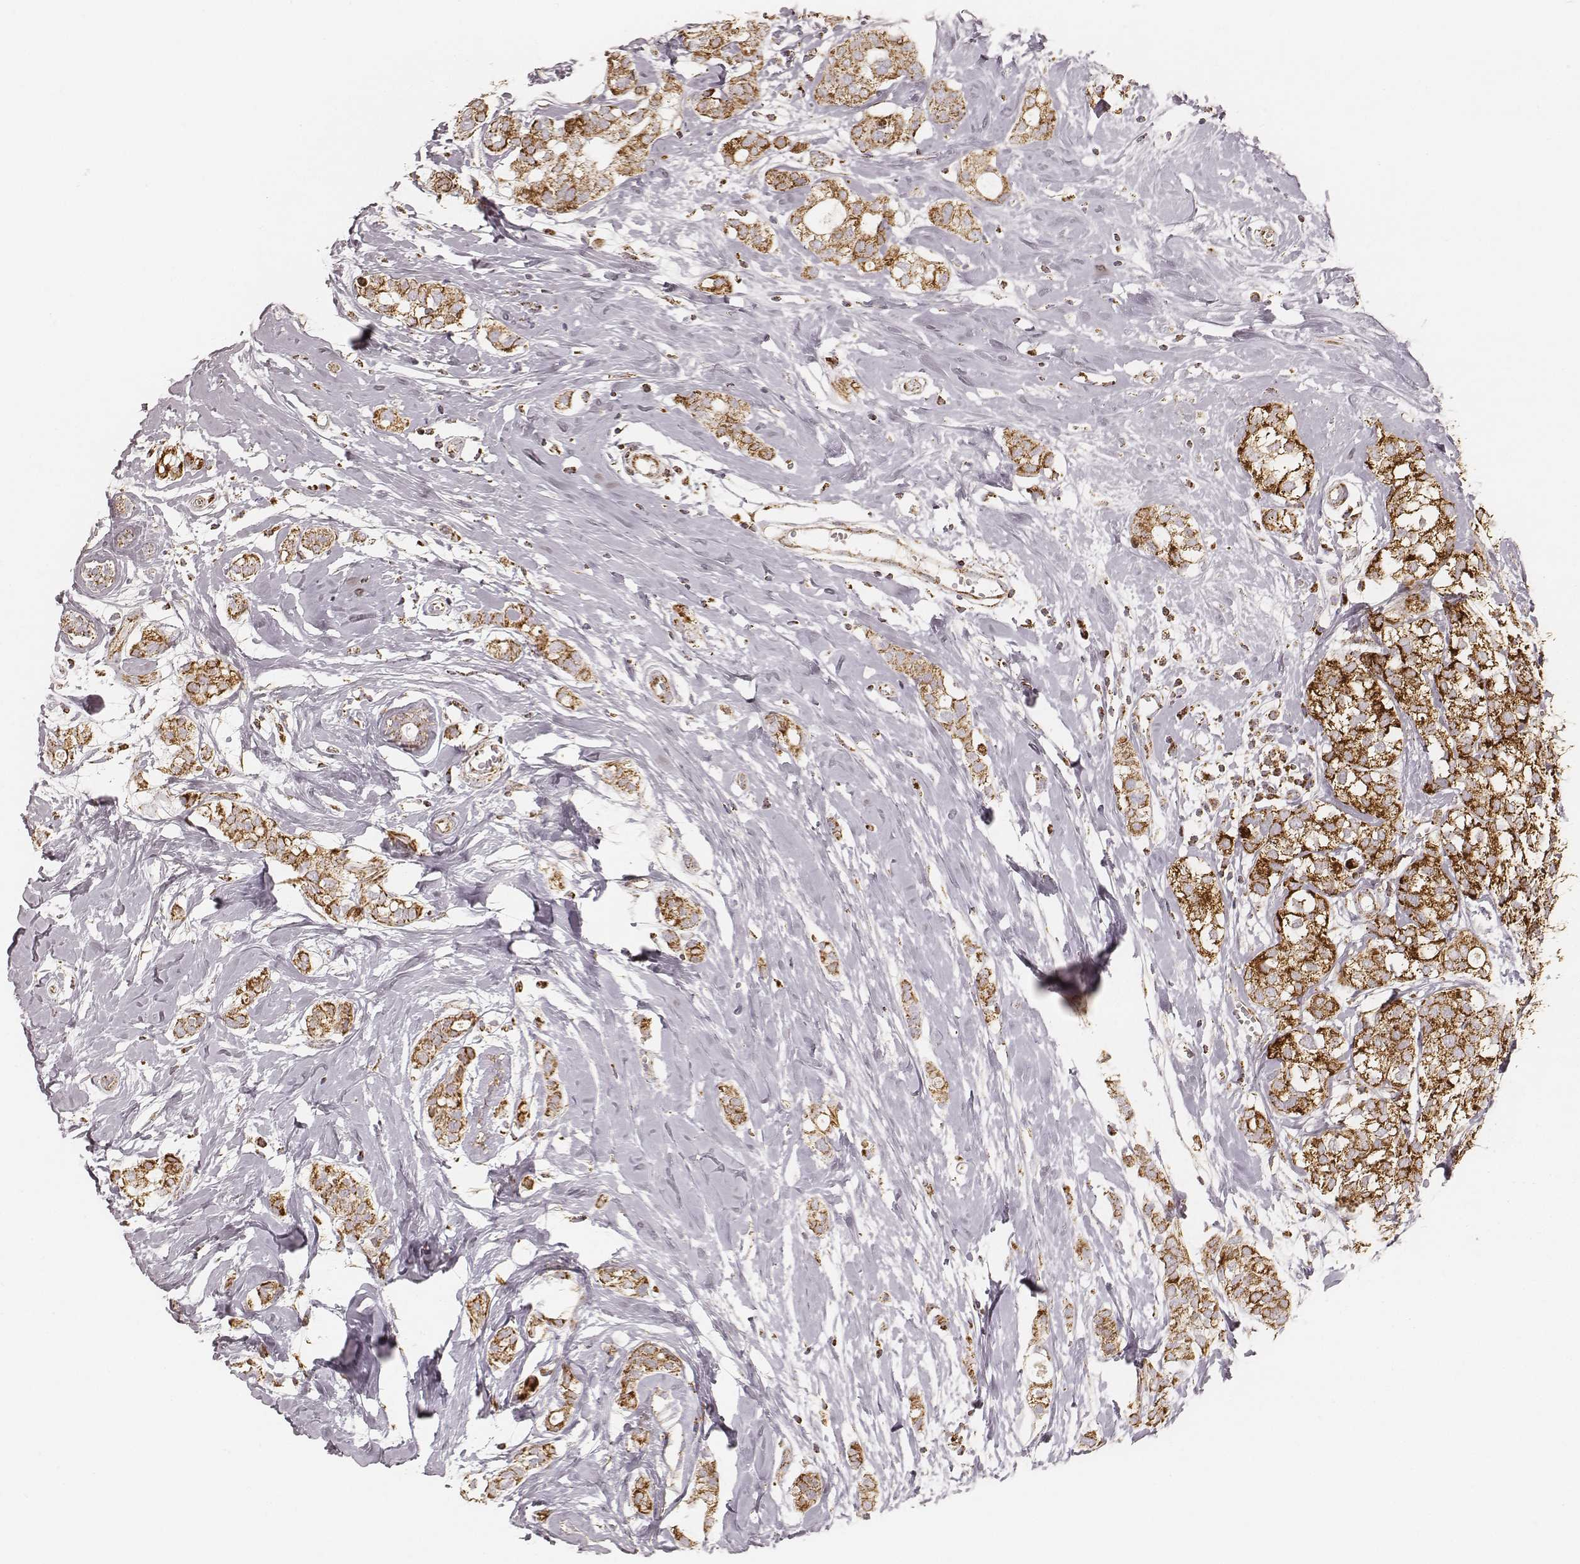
{"staining": {"intensity": "strong", "quantity": ">75%", "location": "cytoplasmic/membranous"}, "tissue": "breast cancer", "cell_type": "Tumor cells", "image_type": "cancer", "snomed": [{"axis": "morphology", "description": "Duct carcinoma"}, {"axis": "topography", "description": "Breast"}], "caption": "High-magnification brightfield microscopy of invasive ductal carcinoma (breast) stained with DAB (brown) and counterstained with hematoxylin (blue). tumor cells exhibit strong cytoplasmic/membranous expression is present in about>75% of cells.", "gene": "CS", "patient": {"sex": "female", "age": 40}}